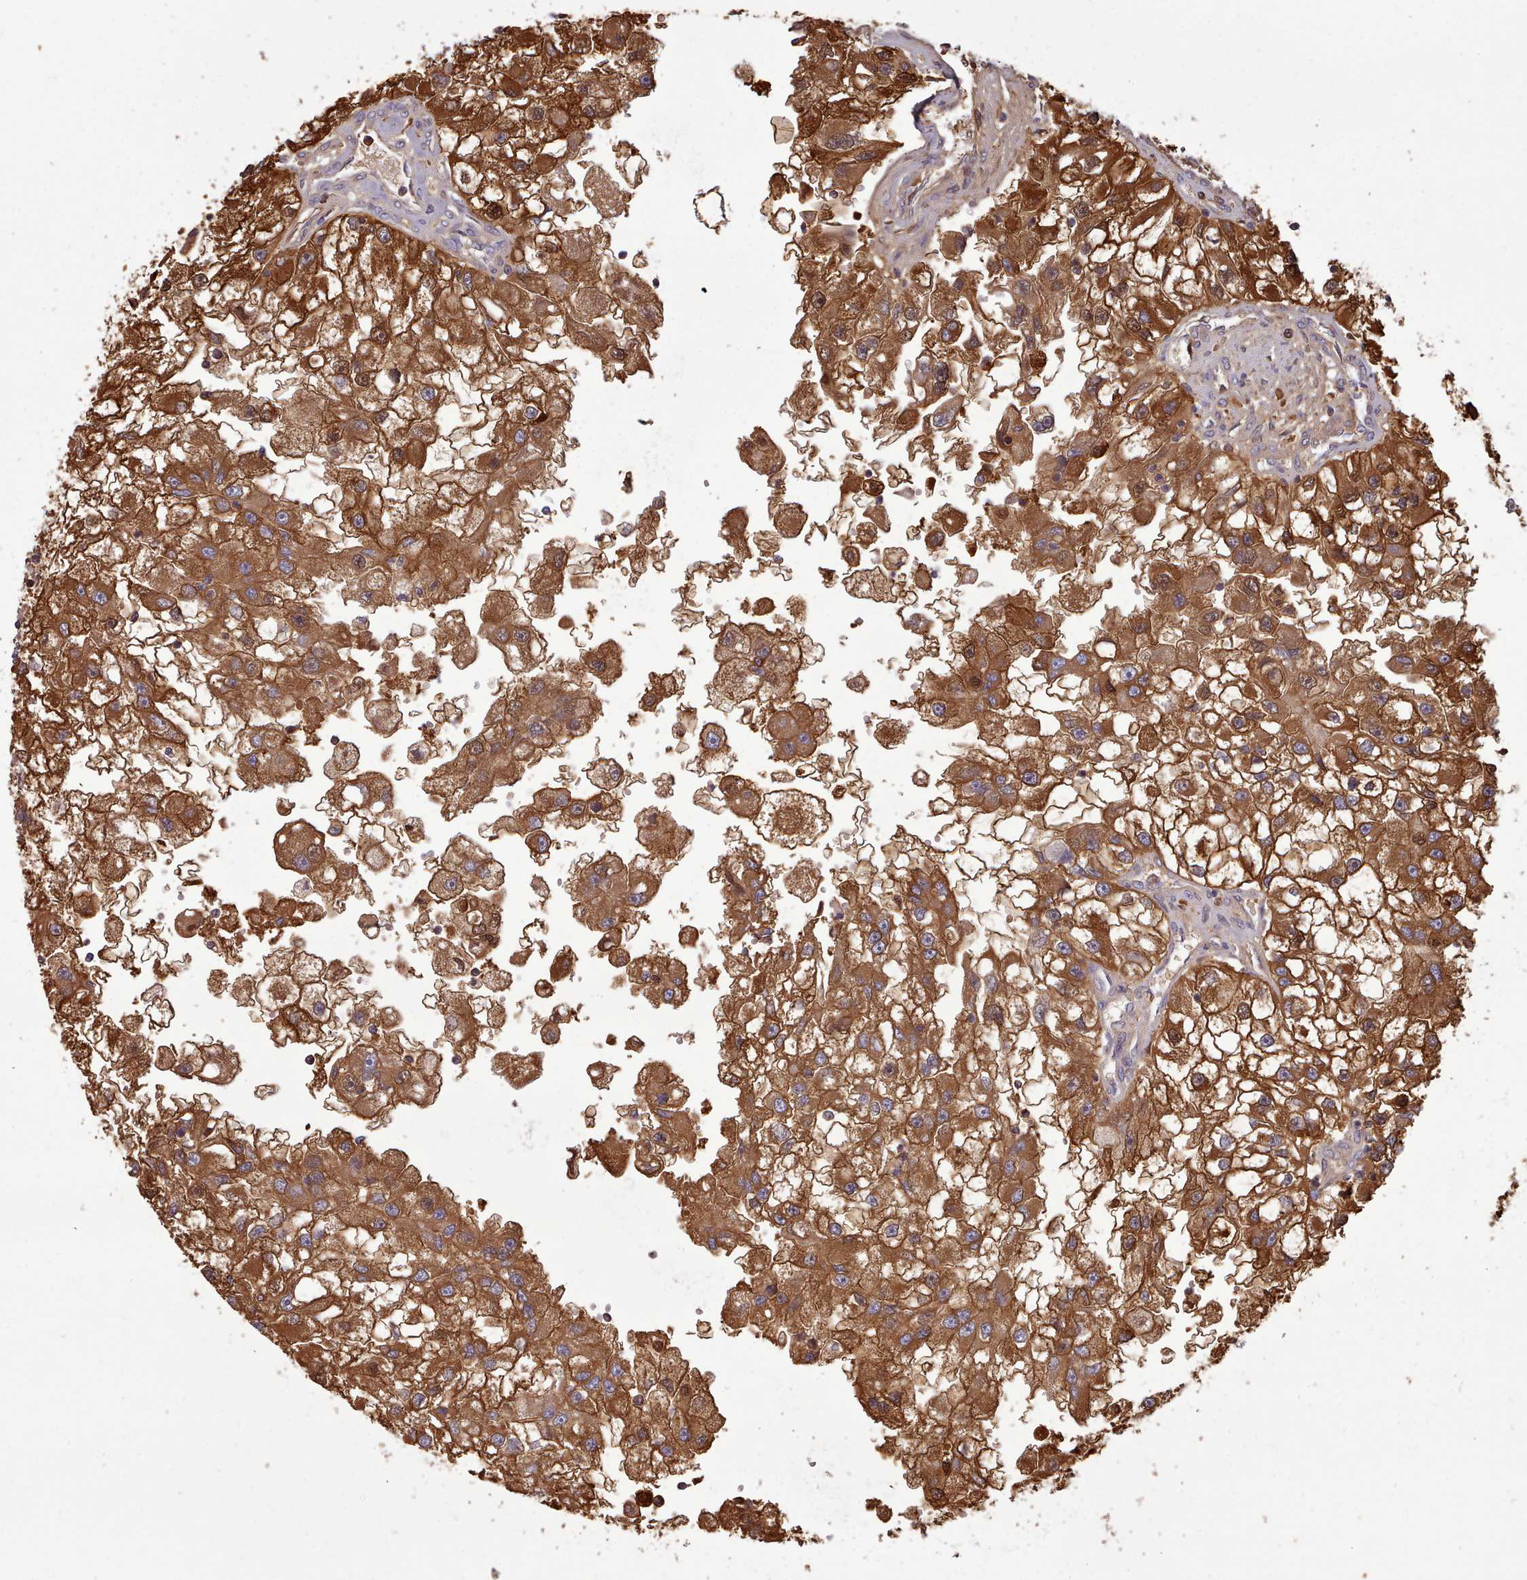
{"staining": {"intensity": "strong", "quantity": ">75%", "location": "cytoplasmic/membranous"}, "tissue": "renal cancer", "cell_type": "Tumor cells", "image_type": "cancer", "snomed": [{"axis": "morphology", "description": "Adenocarcinoma, NOS"}, {"axis": "topography", "description": "Kidney"}], "caption": "Immunohistochemical staining of human renal cancer (adenocarcinoma) shows strong cytoplasmic/membranous protein staining in approximately >75% of tumor cells.", "gene": "SLC4A9", "patient": {"sex": "male", "age": 63}}